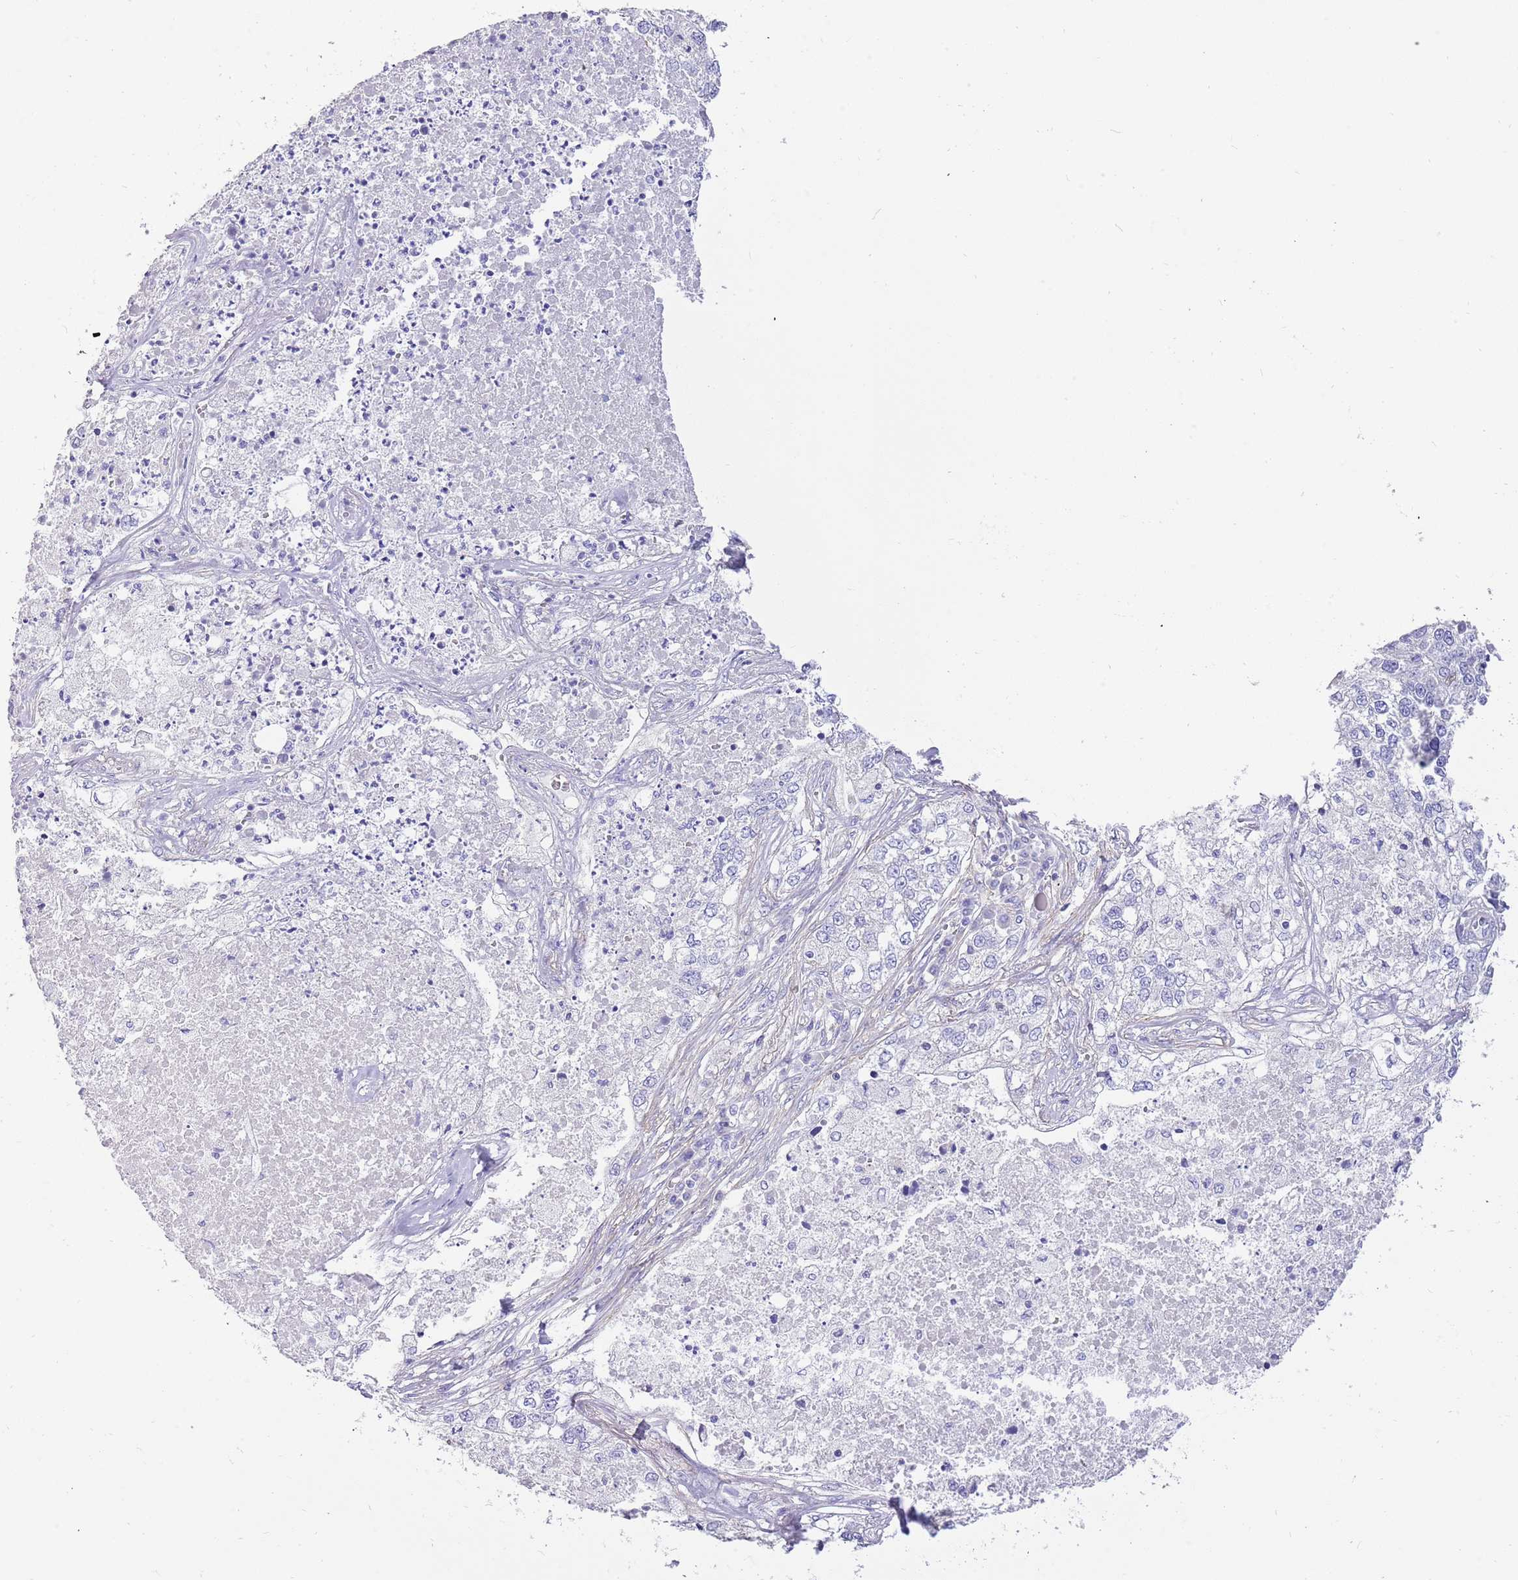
{"staining": {"intensity": "negative", "quantity": "none", "location": "none"}, "tissue": "lung cancer", "cell_type": "Tumor cells", "image_type": "cancer", "snomed": [{"axis": "morphology", "description": "Adenocarcinoma, NOS"}, {"axis": "topography", "description": "Lung"}], "caption": "Photomicrograph shows no protein expression in tumor cells of lung cancer tissue. (Brightfield microscopy of DAB (3,3'-diaminobenzidine) immunohistochemistry at high magnification).", "gene": "SERINC3", "patient": {"sex": "male", "age": 49}}